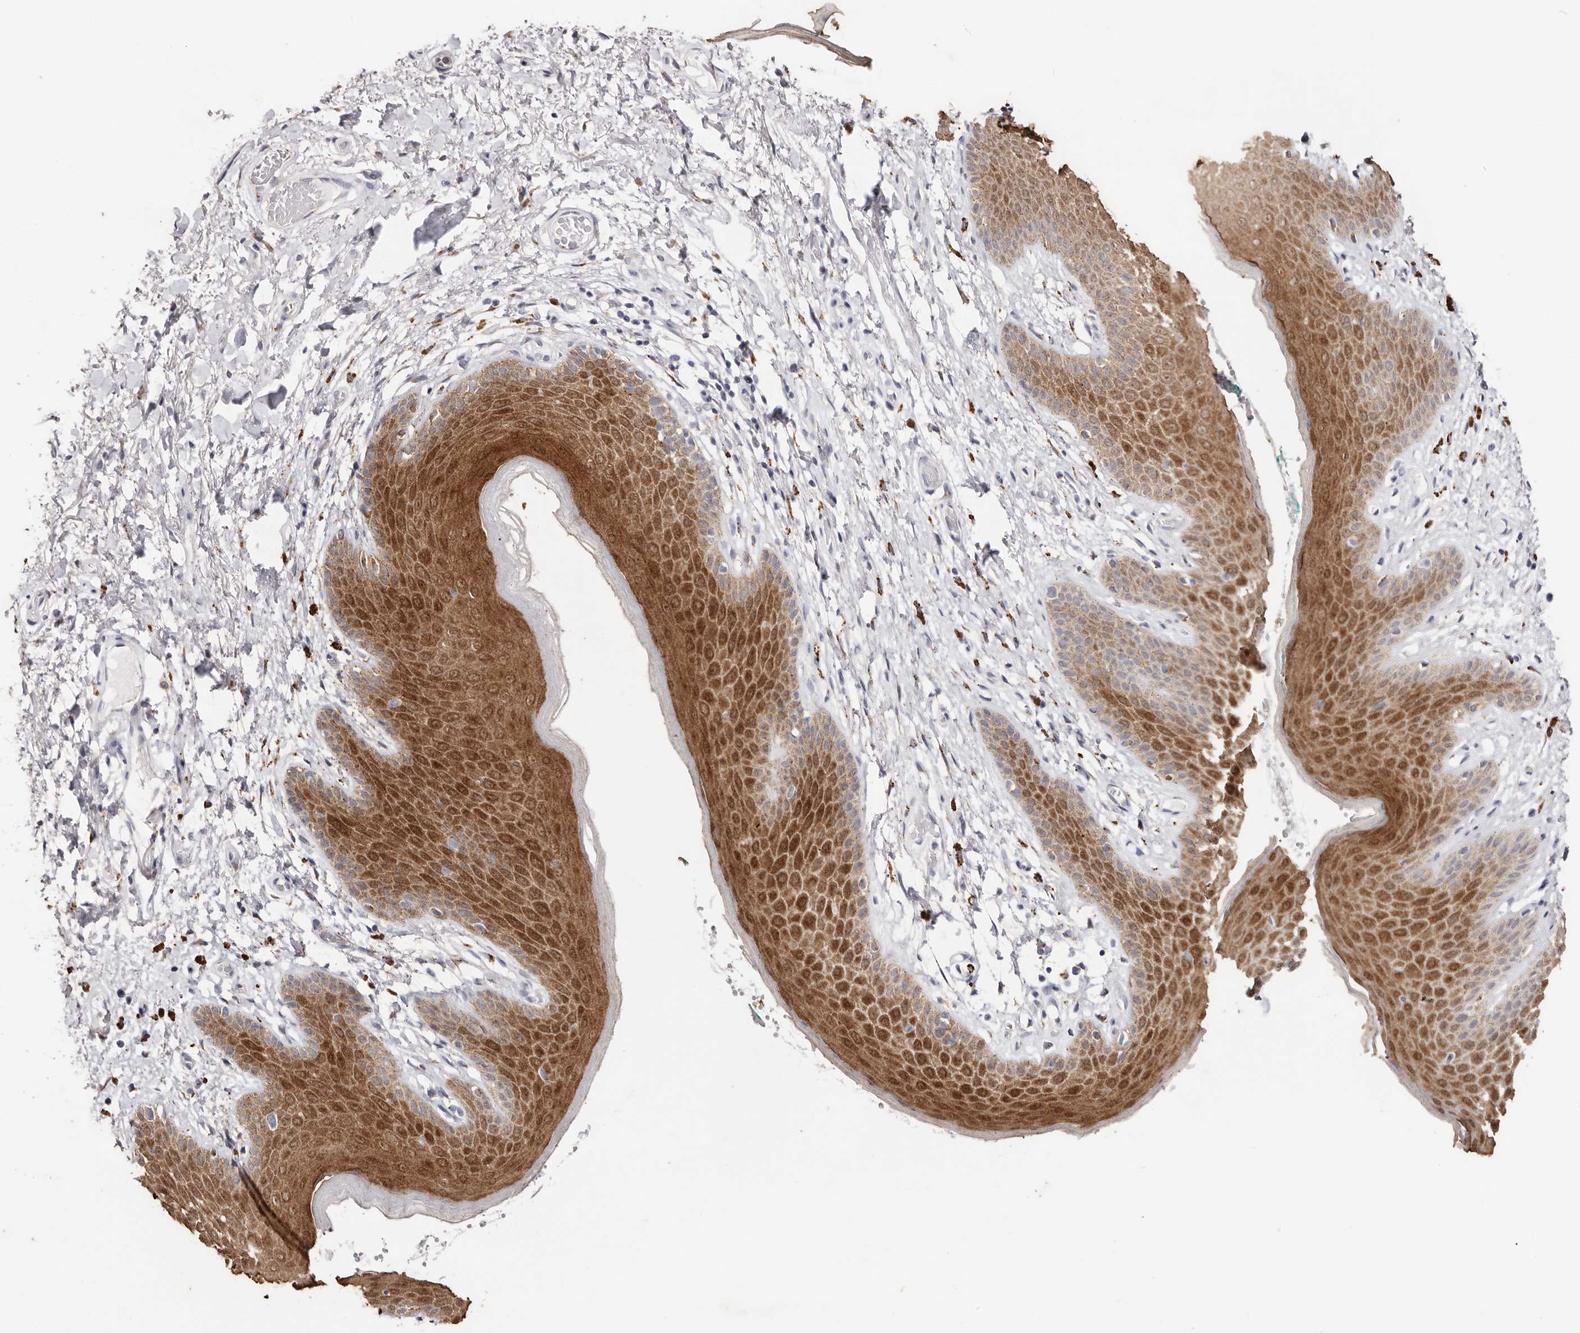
{"staining": {"intensity": "strong", "quantity": ">75%", "location": "cytoplasmic/membranous,nuclear"}, "tissue": "skin", "cell_type": "Epidermal cells", "image_type": "normal", "snomed": [{"axis": "morphology", "description": "Normal tissue, NOS"}, {"axis": "topography", "description": "Anal"}], "caption": "This photomicrograph exhibits benign skin stained with IHC to label a protein in brown. The cytoplasmic/membranous,nuclear of epidermal cells show strong positivity for the protein. Nuclei are counter-stained blue.", "gene": "LGALS7B", "patient": {"sex": "male", "age": 74}}